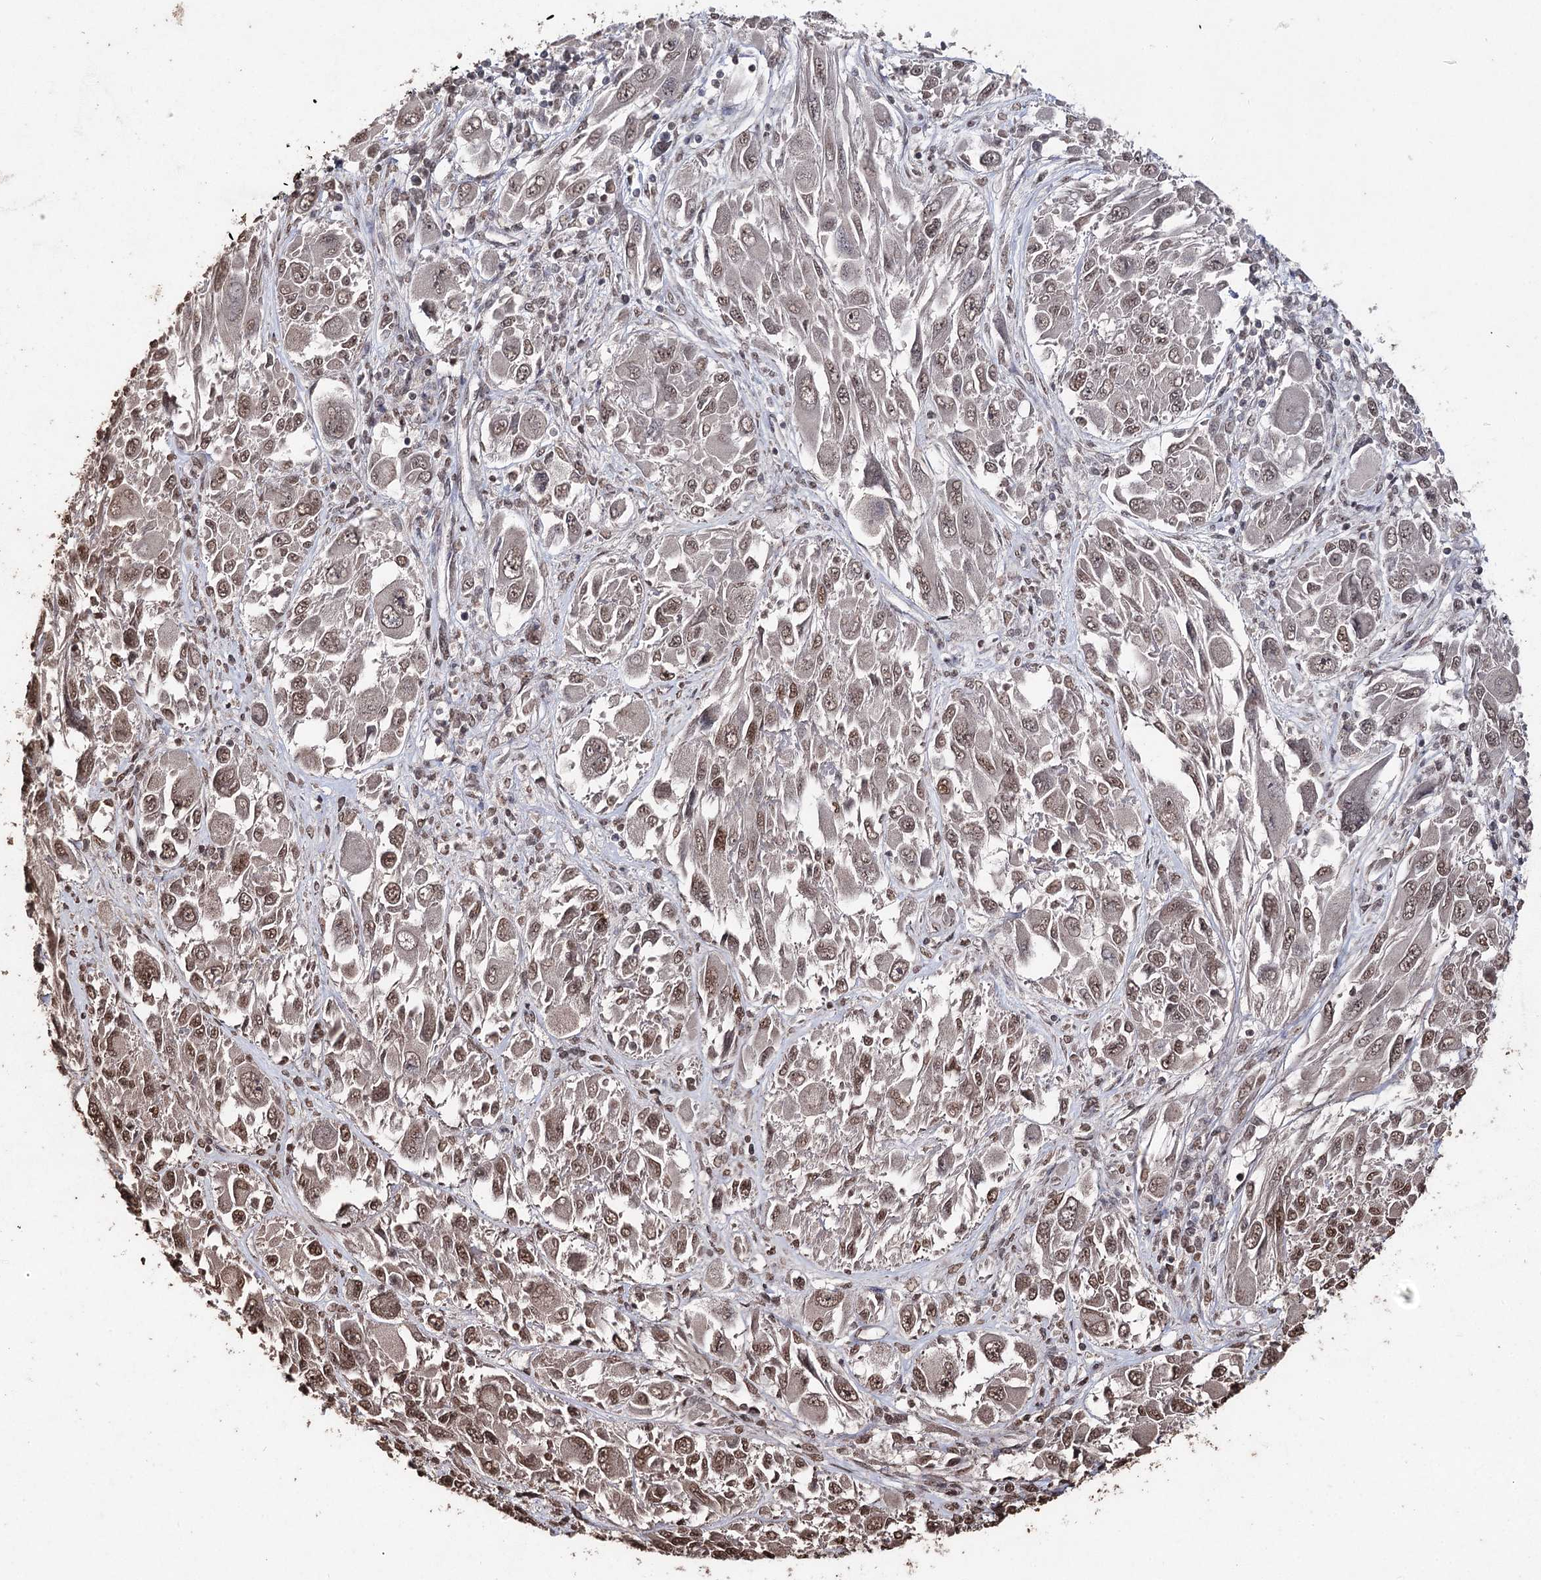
{"staining": {"intensity": "moderate", "quantity": "<25%", "location": "nuclear"}, "tissue": "melanoma", "cell_type": "Tumor cells", "image_type": "cancer", "snomed": [{"axis": "morphology", "description": "Malignant melanoma, NOS"}, {"axis": "topography", "description": "Skin"}], "caption": "Human melanoma stained with a protein marker reveals moderate staining in tumor cells.", "gene": "ATG14", "patient": {"sex": "female", "age": 91}}